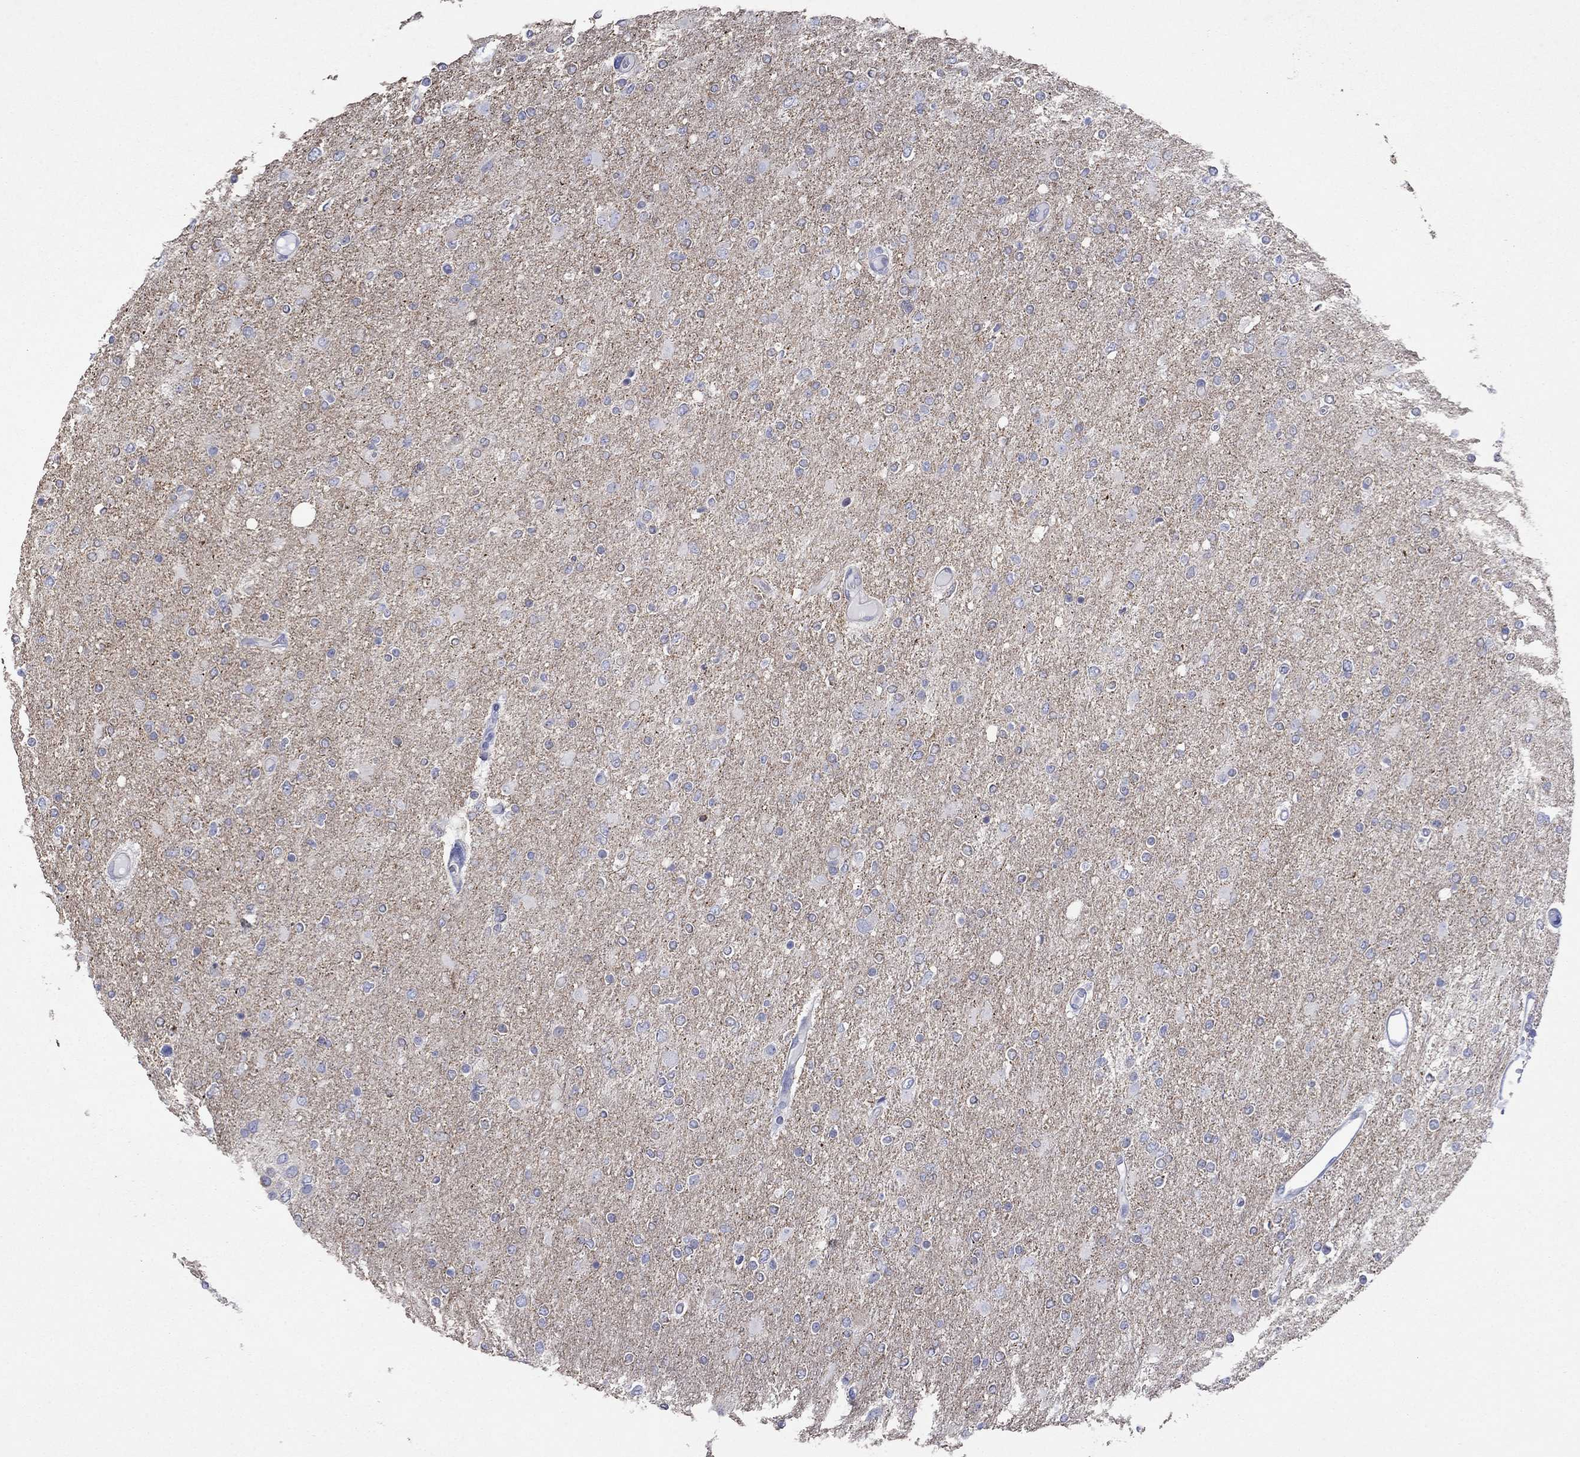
{"staining": {"intensity": "weak", "quantity": "<25%", "location": "cytoplasmic/membranous"}, "tissue": "glioma", "cell_type": "Tumor cells", "image_type": "cancer", "snomed": [{"axis": "morphology", "description": "Glioma, malignant, High grade"}, {"axis": "topography", "description": "Cerebral cortex"}], "caption": "Photomicrograph shows no protein expression in tumor cells of glioma tissue.", "gene": "TPRN", "patient": {"sex": "male", "age": 70}}